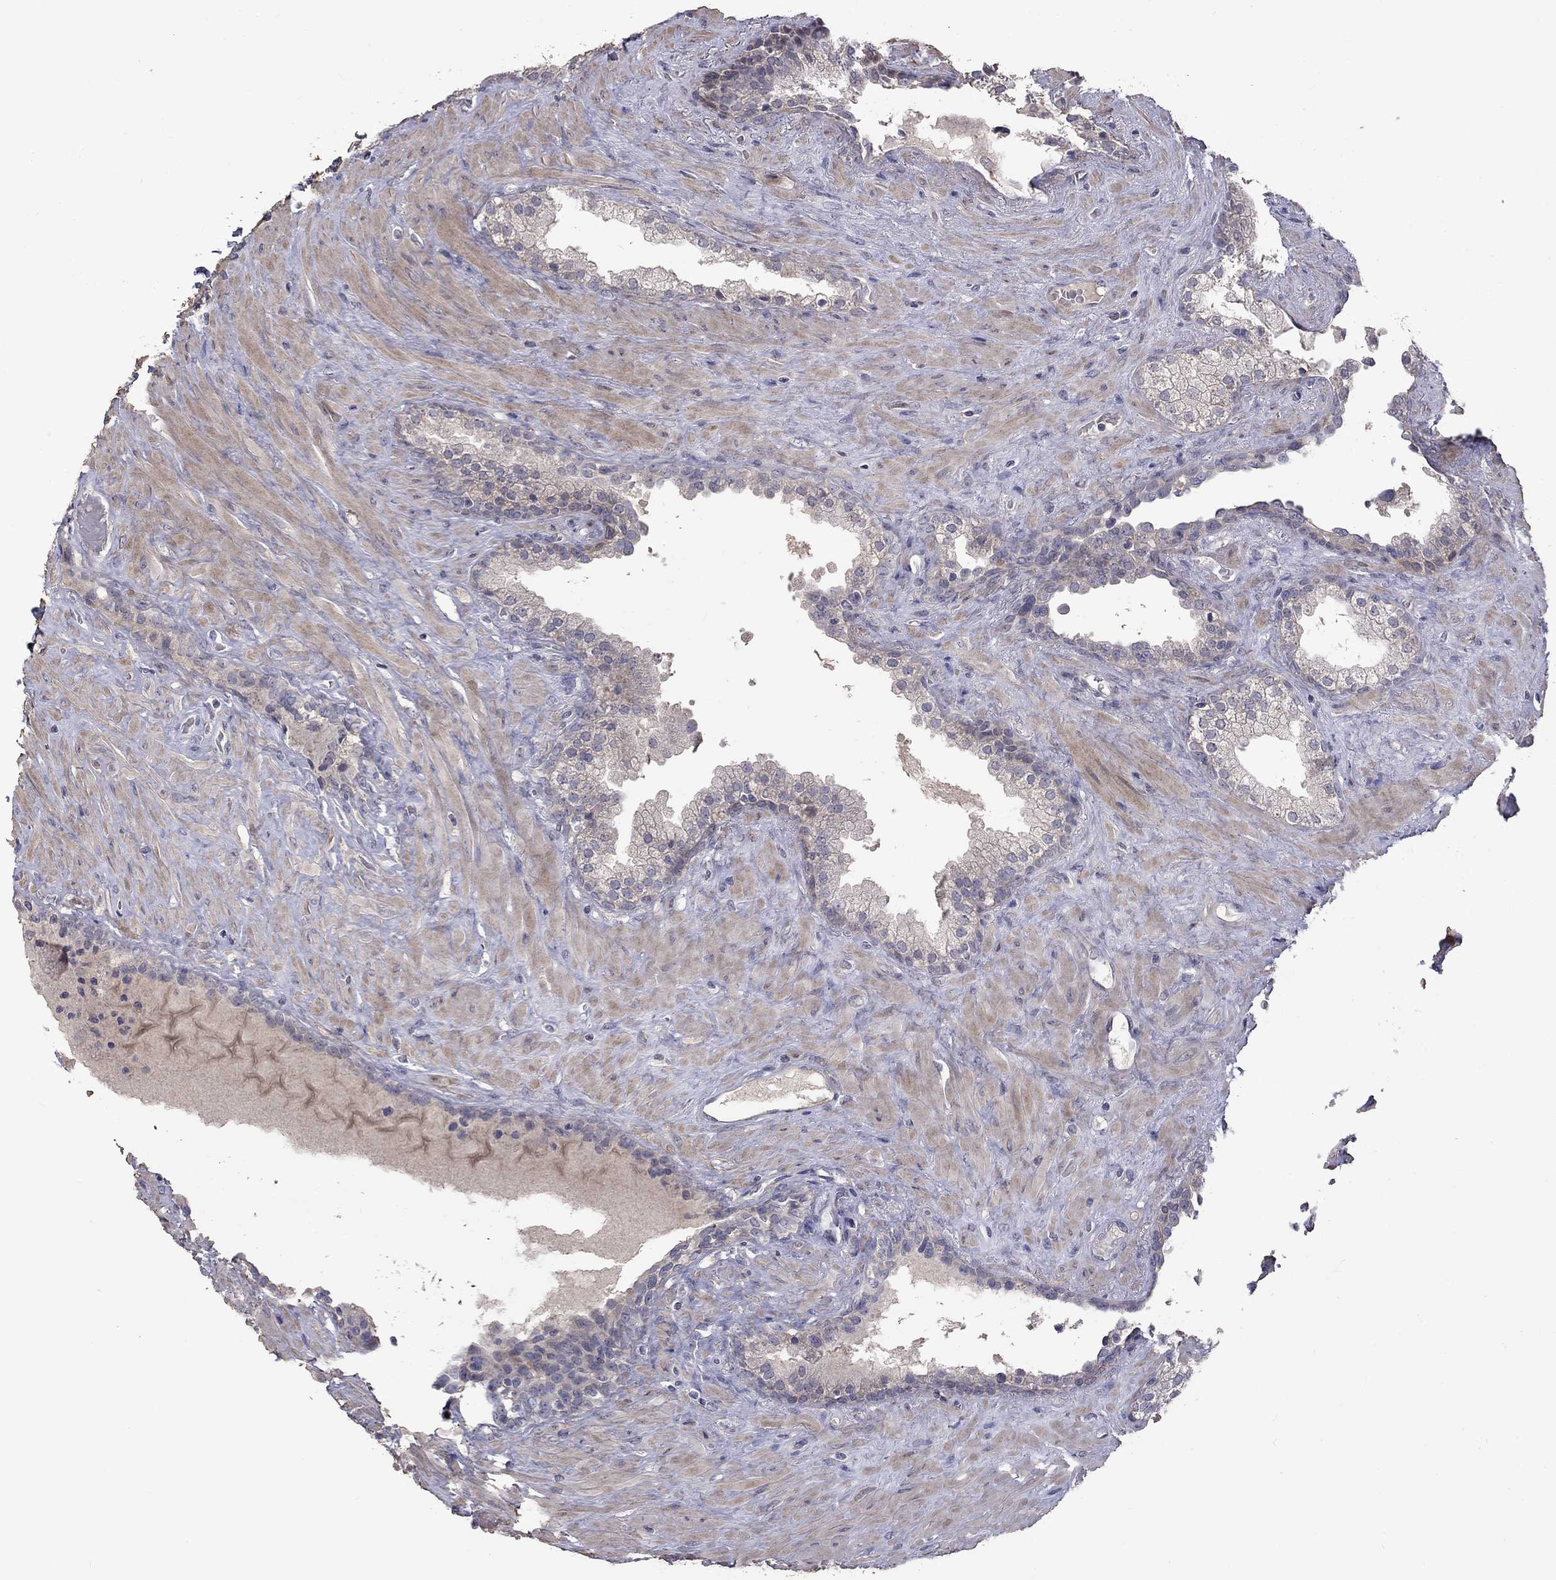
{"staining": {"intensity": "negative", "quantity": "none", "location": "none"}, "tissue": "prostate", "cell_type": "Glandular cells", "image_type": "normal", "snomed": [{"axis": "morphology", "description": "Normal tissue, NOS"}, {"axis": "topography", "description": "Prostate"}], "caption": "High power microscopy micrograph of an IHC photomicrograph of normal prostate, revealing no significant expression in glandular cells.", "gene": "SLC39A14", "patient": {"sex": "male", "age": 63}}